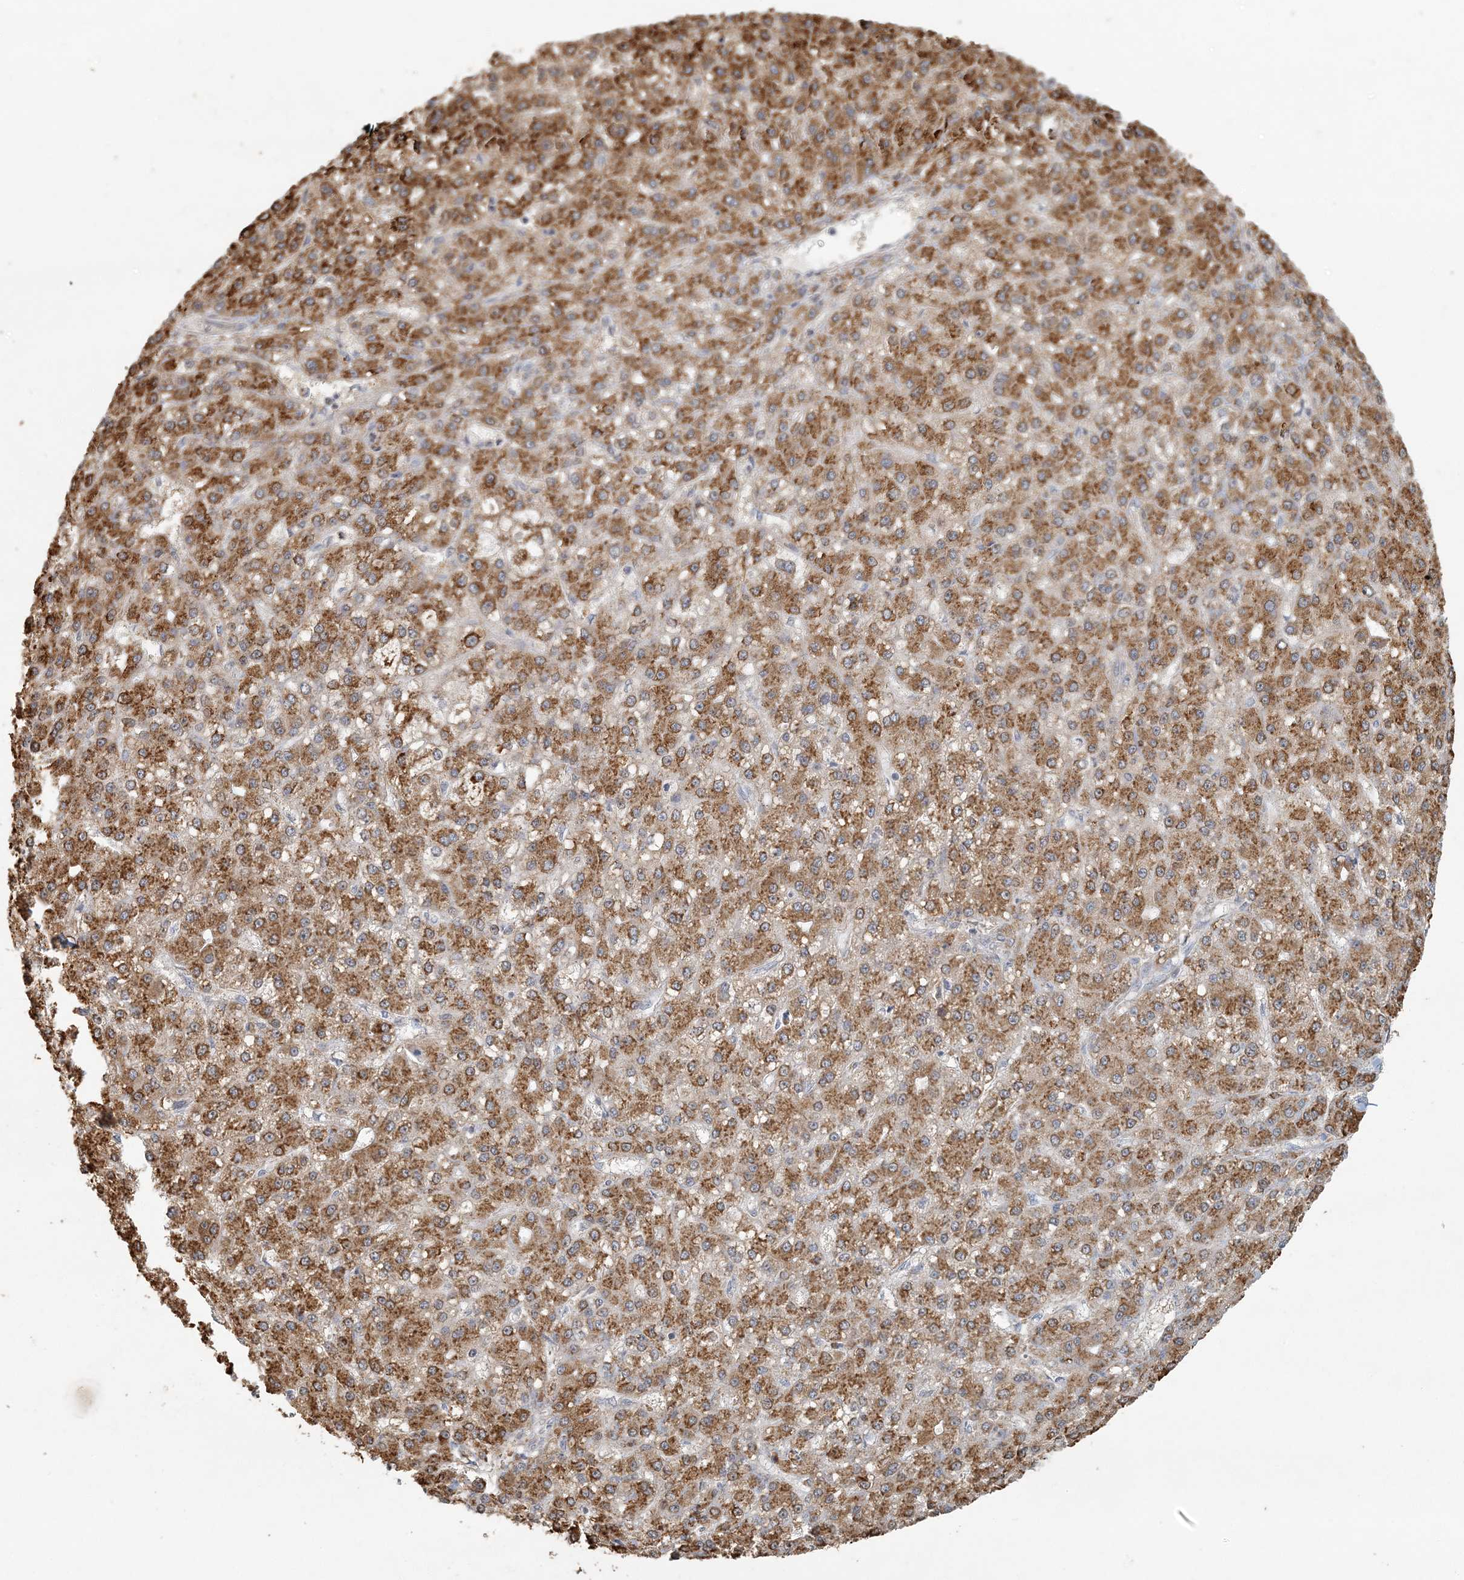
{"staining": {"intensity": "strong", "quantity": ">75%", "location": "cytoplasmic/membranous"}, "tissue": "liver cancer", "cell_type": "Tumor cells", "image_type": "cancer", "snomed": [{"axis": "morphology", "description": "Carcinoma, Hepatocellular, NOS"}, {"axis": "topography", "description": "Liver"}], "caption": "A micrograph of human liver cancer (hepatocellular carcinoma) stained for a protein displays strong cytoplasmic/membranous brown staining in tumor cells.", "gene": "AK9", "patient": {"sex": "male", "age": 67}}